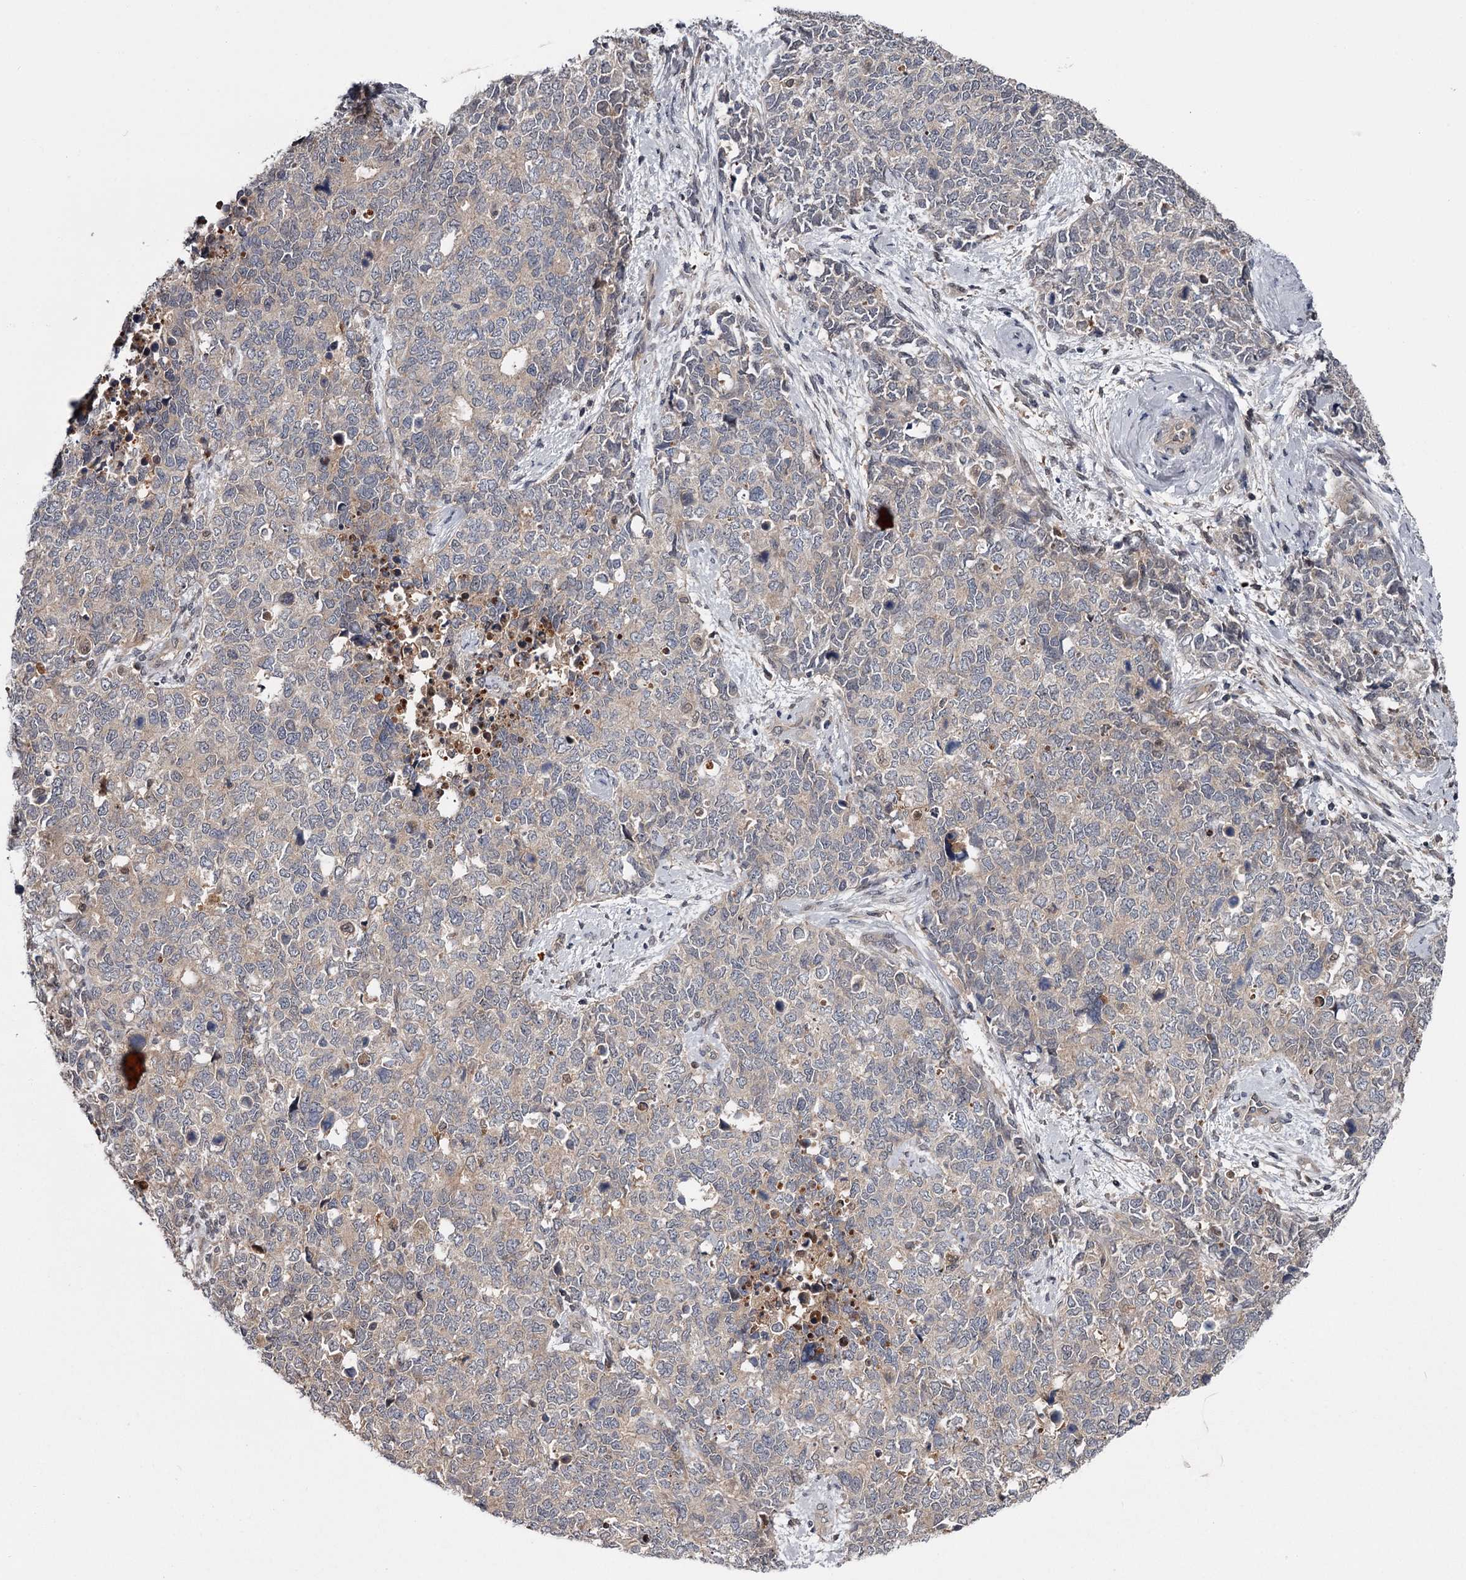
{"staining": {"intensity": "weak", "quantity": "25%-75%", "location": "cytoplasmic/membranous"}, "tissue": "cervical cancer", "cell_type": "Tumor cells", "image_type": "cancer", "snomed": [{"axis": "morphology", "description": "Squamous cell carcinoma, NOS"}, {"axis": "topography", "description": "Cervix"}], "caption": "Protein expression analysis of human cervical cancer reveals weak cytoplasmic/membranous staining in approximately 25%-75% of tumor cells. (IHC, brightfield microscopy, high magnification).", "gene": "DAO", "patient": {"sex": "female", "age": 63}}